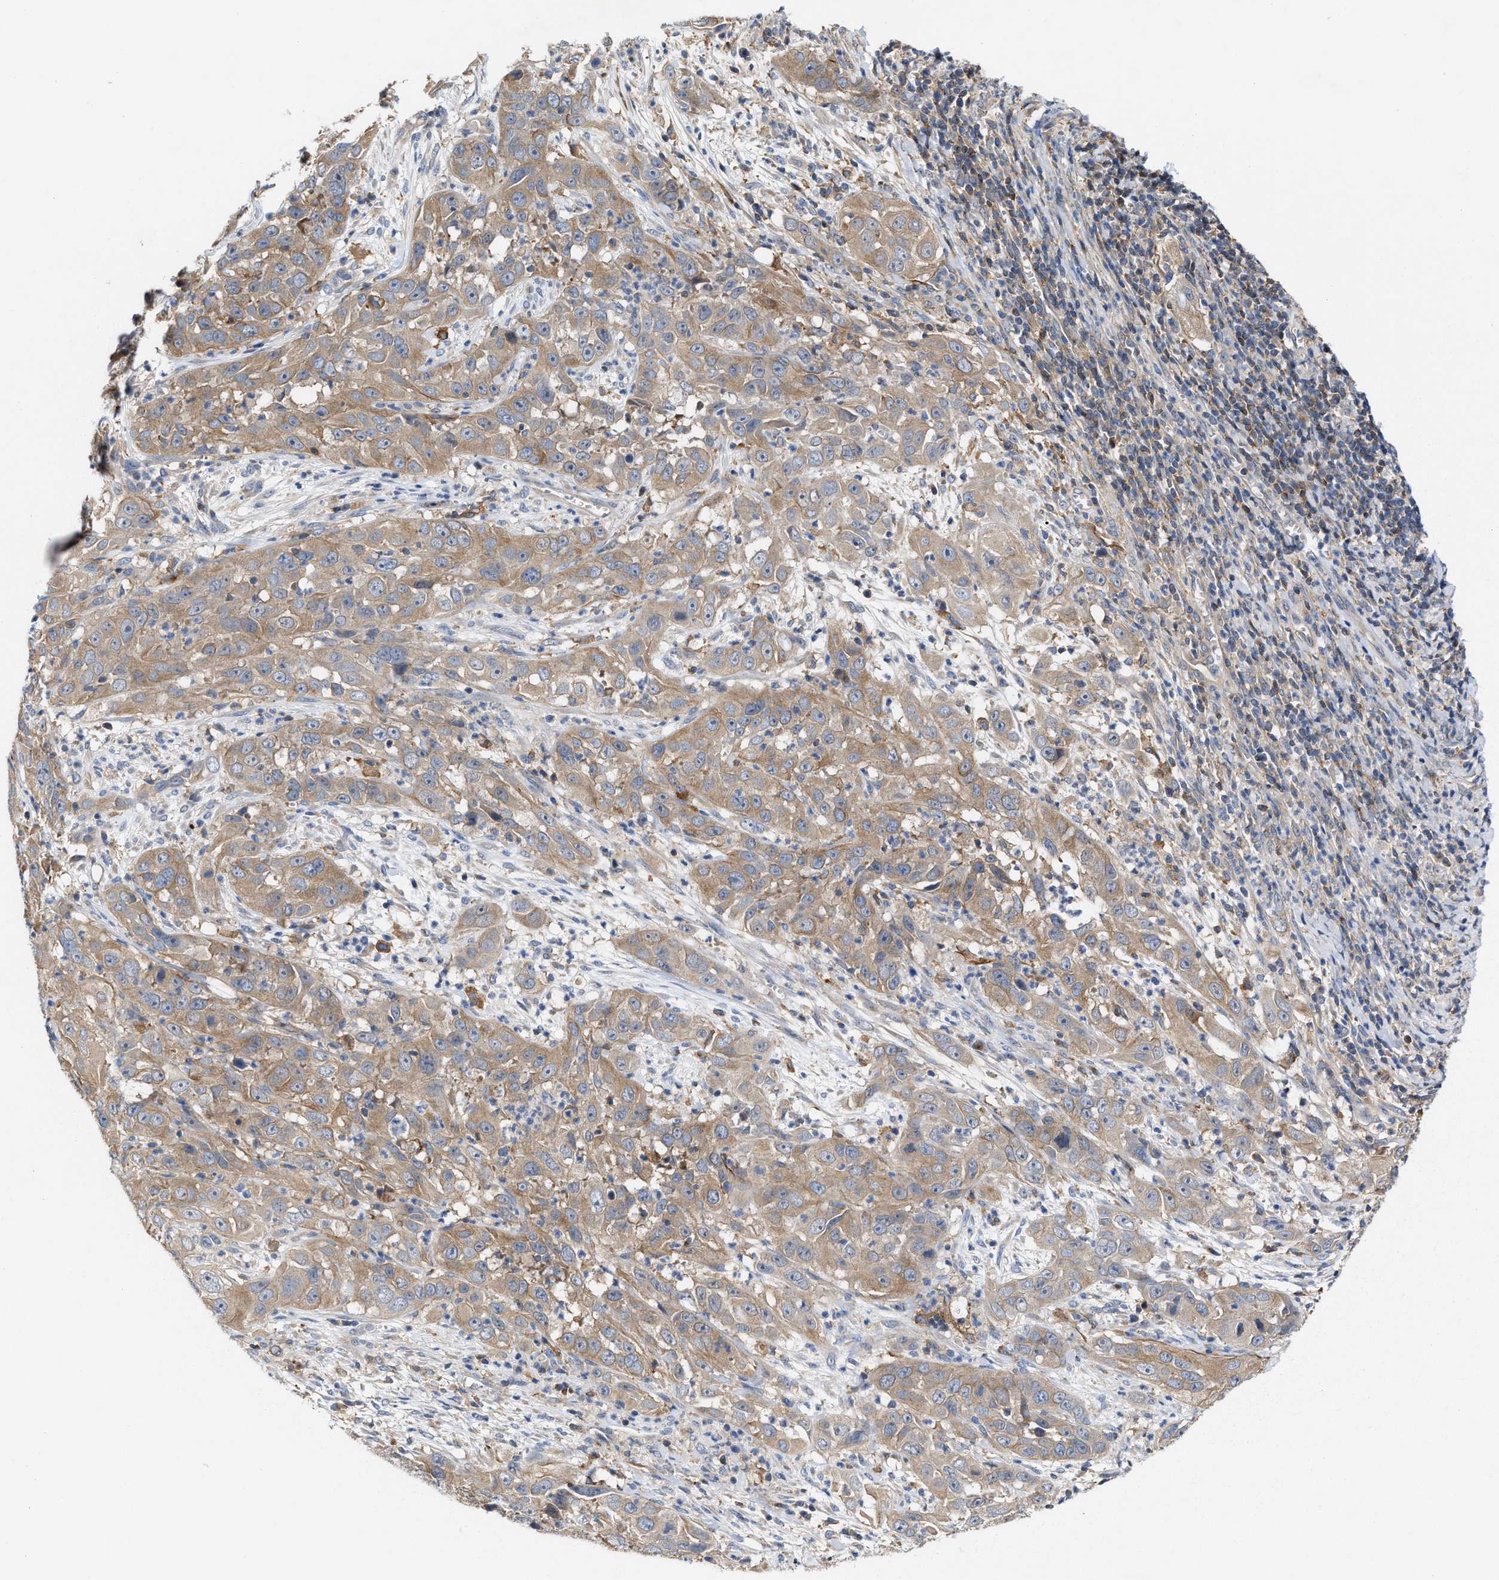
{"staining": {"intensity": "moderate", "quantity": "25%-75%", "location": "cytoplasmic/membranous"}, "tissue": "cervical cancer", "cell_type": "Tumor cells", "image_type": "cancer", "snomed": [{"axis": "morphology", "description": "Squamous cell carcinoma, NOS"}, {"axis": "topography", "description": "Cervix"}], "caption": "The histopathology image shows staining of cervical cancer, revealing moderate cytoplasmic/membranous protein staining (brown color) within tumor cells. Using DAB (3,3'-diaminobenzidine) (brown) and hematoxylin (blue) stains, captured at high magnification using brightfield microscopy.", "gene": "BBLN", "patient": {"sex": "female", "age": 32}}